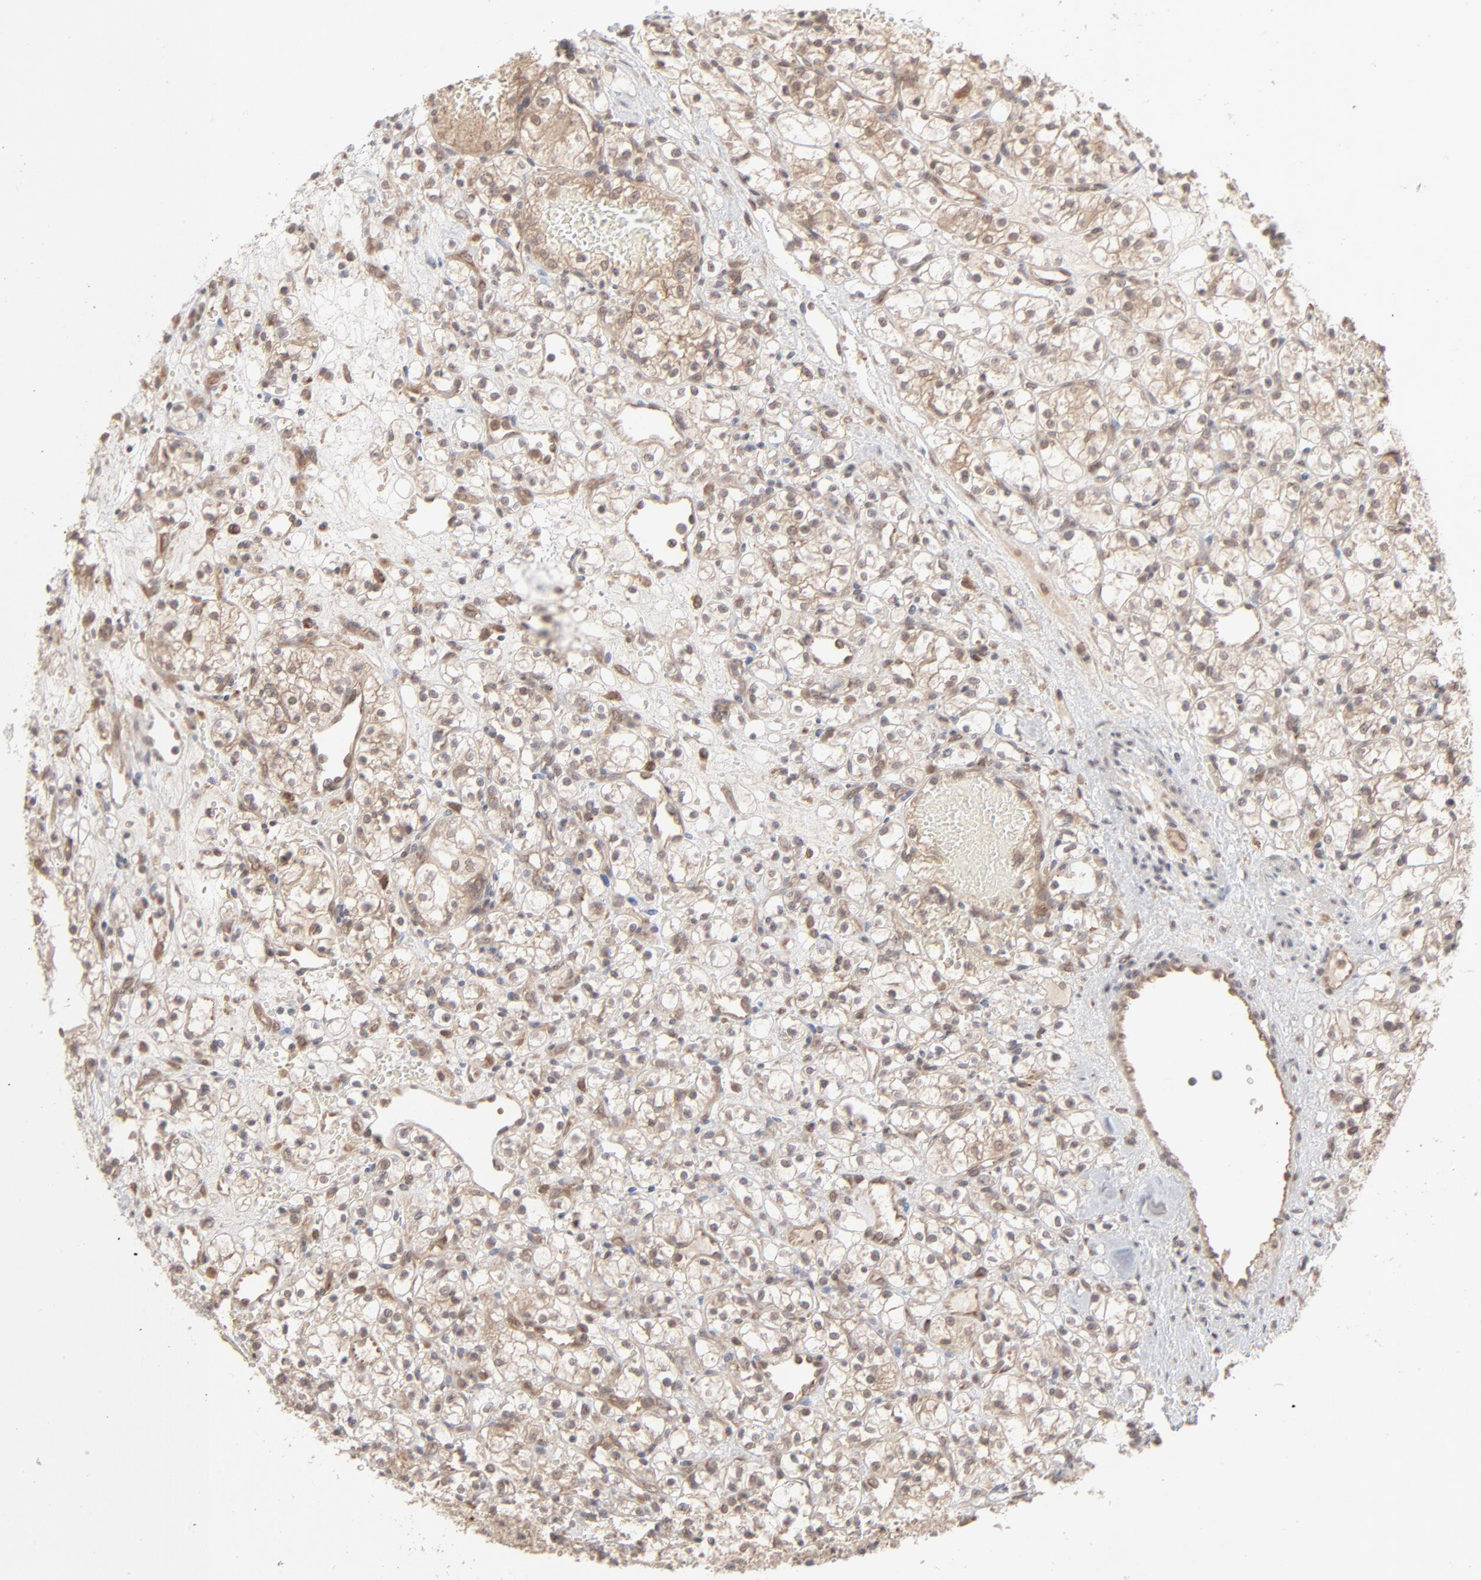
{"staining": {"intensity": "weak", "quantity": ">75%", "location": "cytoplasmic/membranous"}, "tissue": "renal cancer", "cell_type": "Tumor cells", "image_type": "cancer", "snomed": [{"axis": "morphology", "description": "Adenocarcinoma, NOS"}, {"axis": "topography", "description": "Kidney"}], "caption": "Immunohistochemical staining of human renal adenocarcinoma demonstrates weak cytoplasmic/membranous protein staining in approximately >75% of tumor cells. (DAB IHC, brown staining for protein, blue staining for nuclei).", "gene": "SCFD1", "patient": {"sex": "female", "age": 60}}